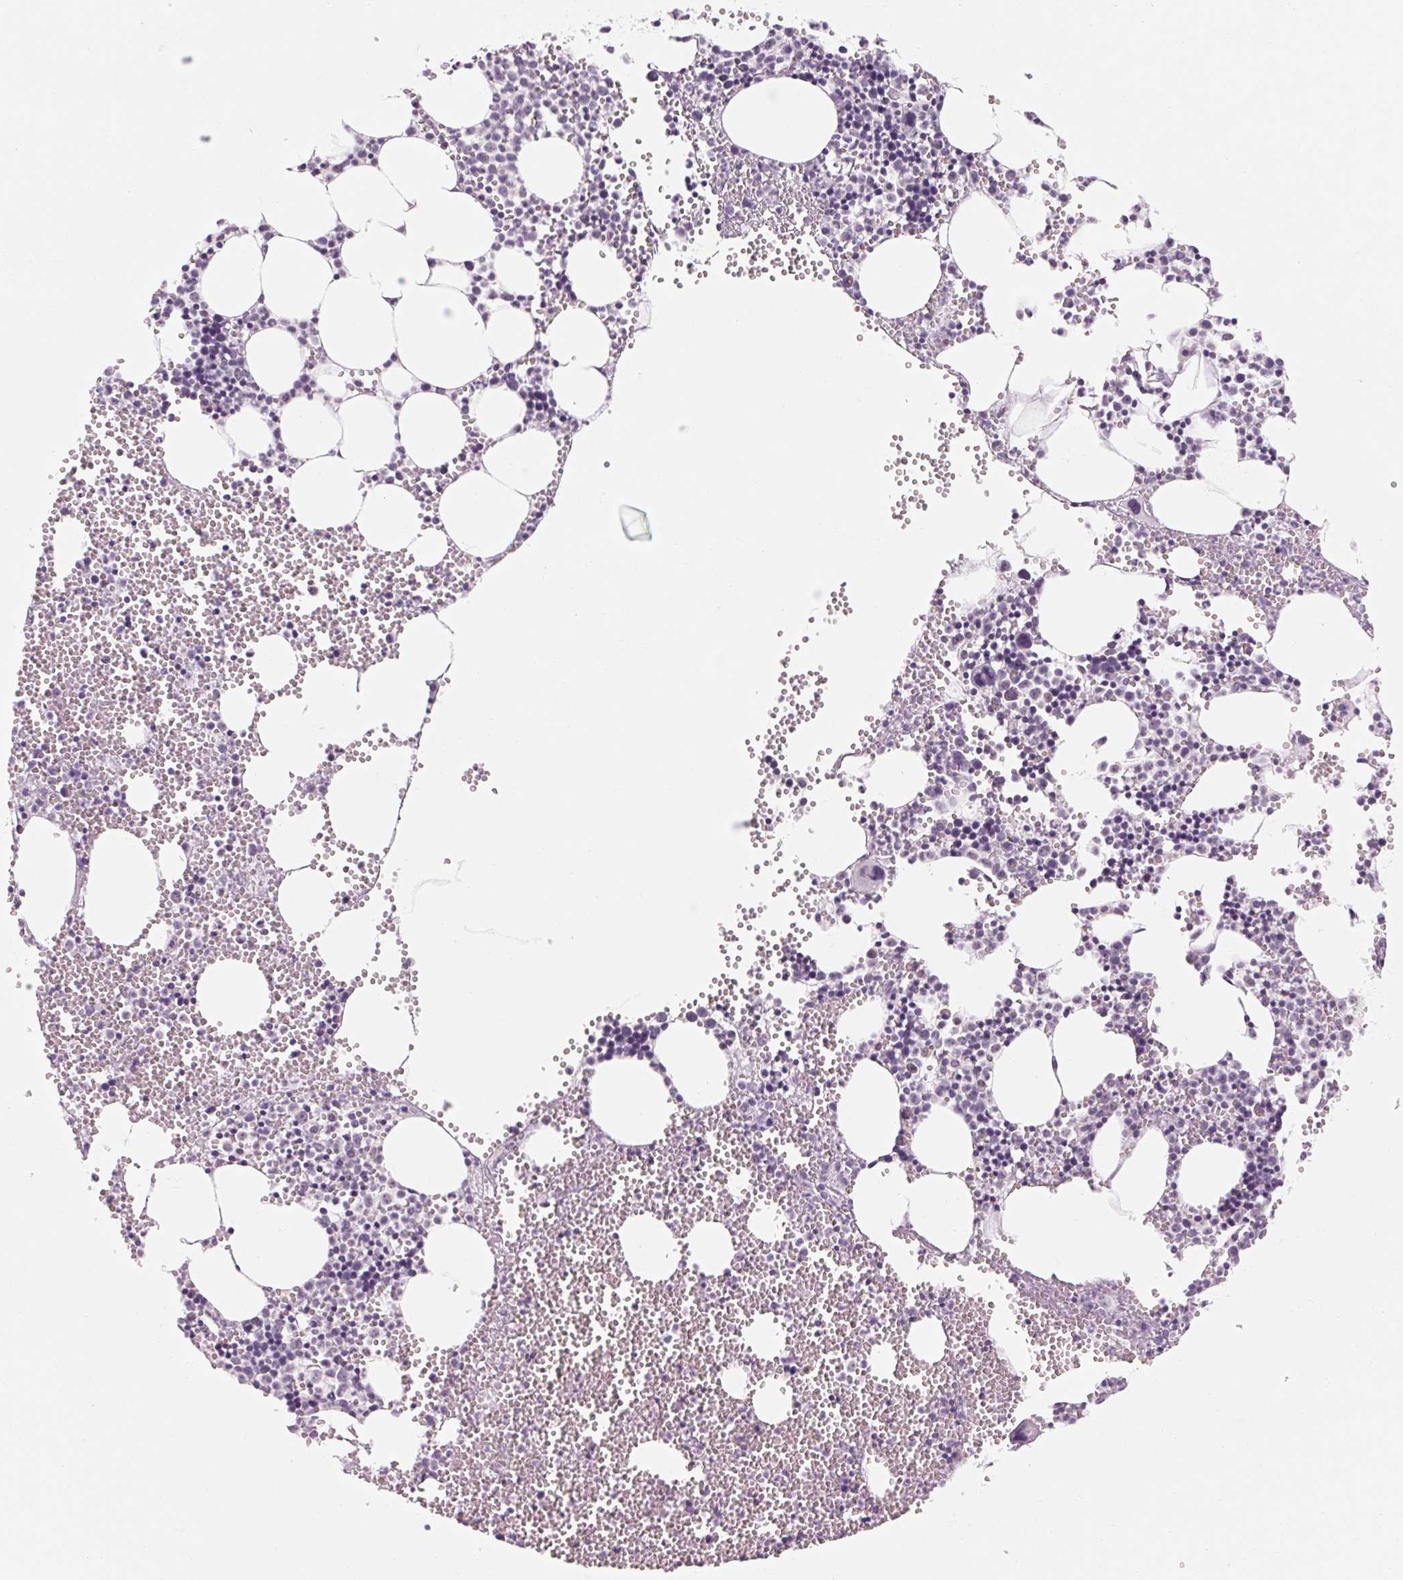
{"staining": {"intensity": "negative", "quantity": "none", "location": "none"}, "tissue": "bone marrow", "cell_type": "Hematopoietic cells", "image_type": "normal", "snomed": [{"axis": "morphology", "description": "Normal tissue, NOS"}, {"axis": "topography", "description": "Bone marrow"}], "caption": "Hematopoietic cells show no significant protein expression in normal bone marrow. Brightfield microscopy of IHC stained with DAB (3,3'-diaminobenzidine) (brown) and hematoxylin (blue), captured at high magnification.", "gene": "ZIC4", "patient": {"sex": "male", "age": 89}}